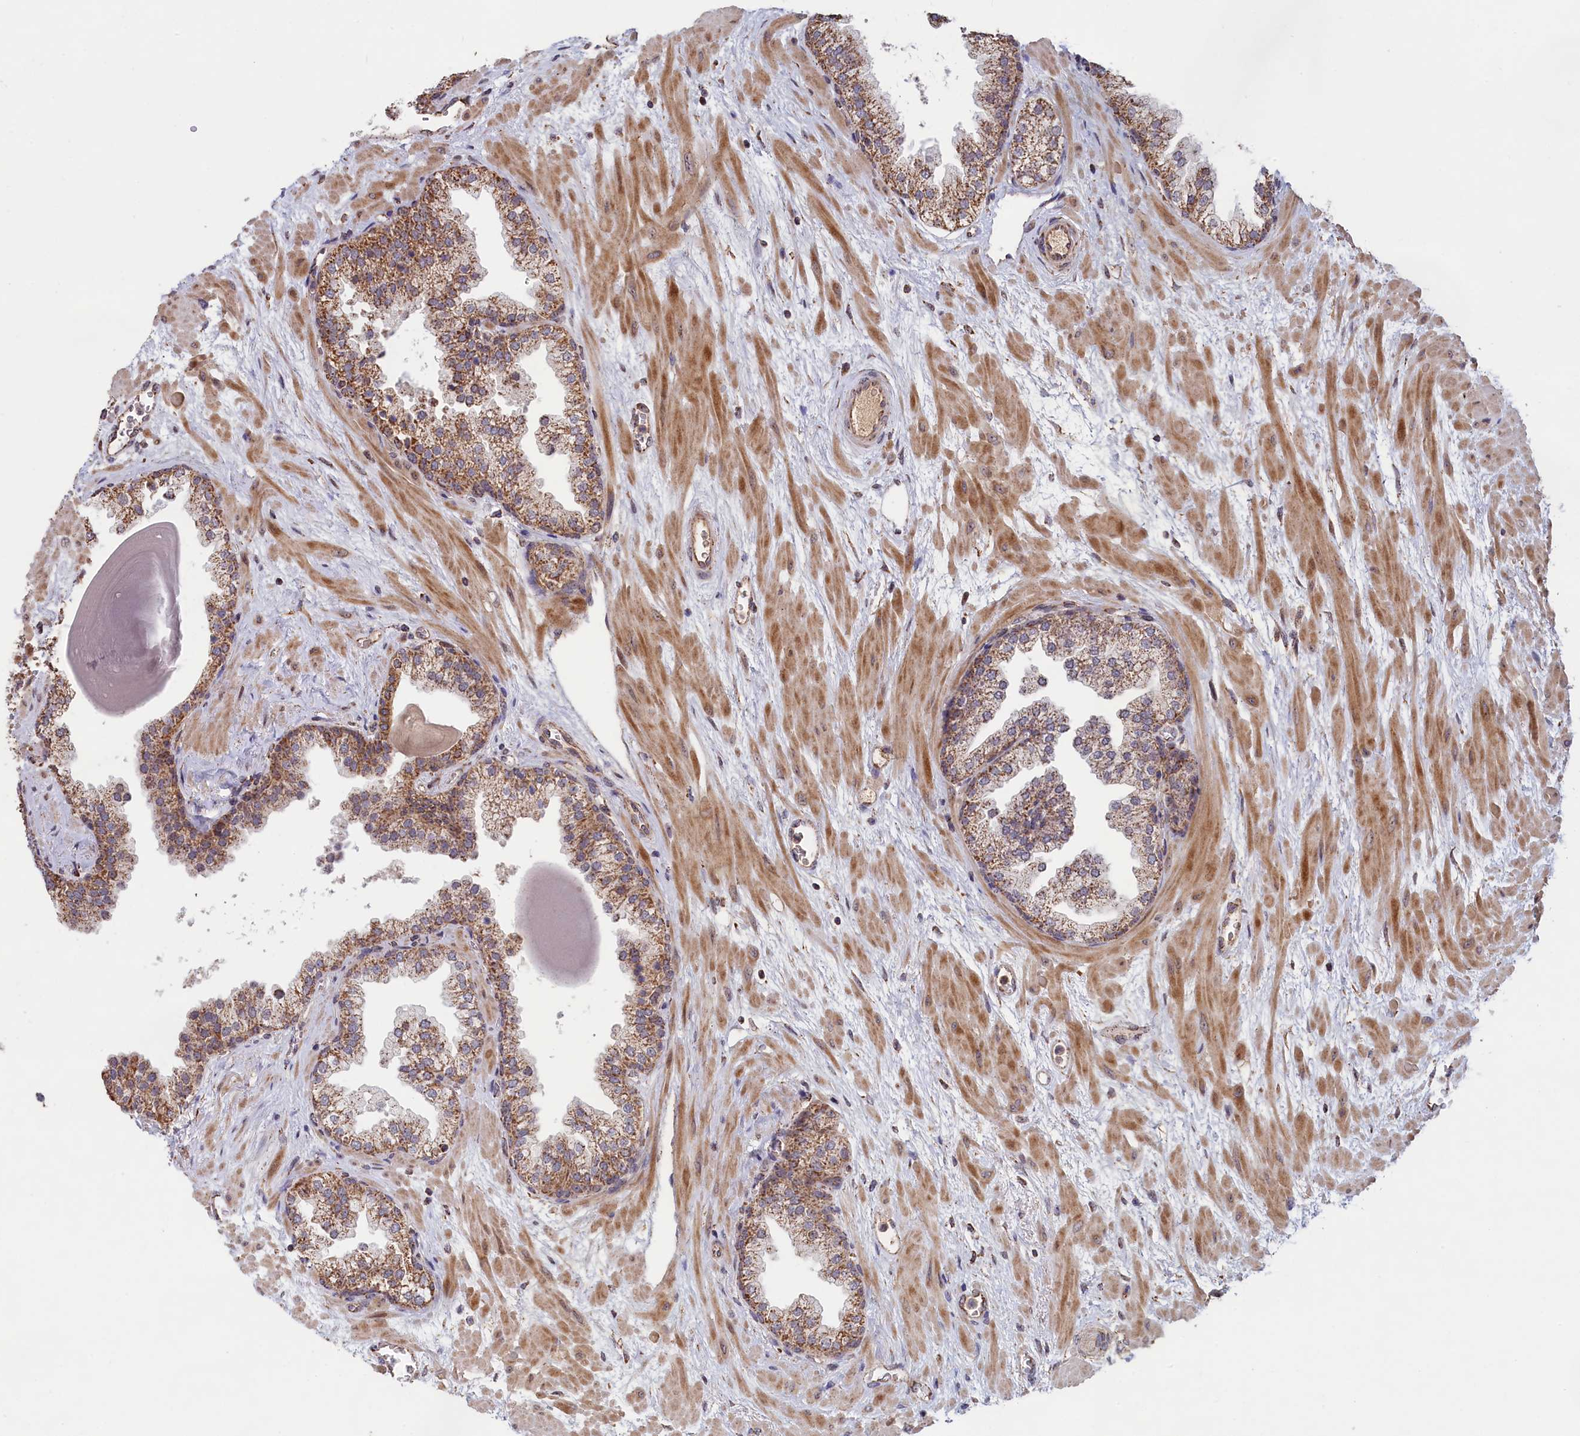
{"staining": {"intensity": "moderate", "quantity": "25%-75%", "location": "cytoplasmic/membranous"}, "tissue": "prostate", "cell_type": "Glandular cells", "image_type": "normal", "snomed": [{"axis": "morphology", "description": "Normal tissue, NOS"}, {"axis": "topography", "description": "Prostate"}], "caption": "Immunohistochemistry micrograph of unremarkable human prostate stained for a protein (brown), which shows medium levels of moderate cytoplasmic/membranous staining in about 25%-75% of glandular cells.", "gene": "ENSG00000269825", "patient": {"sex": "male", "age": 48}}